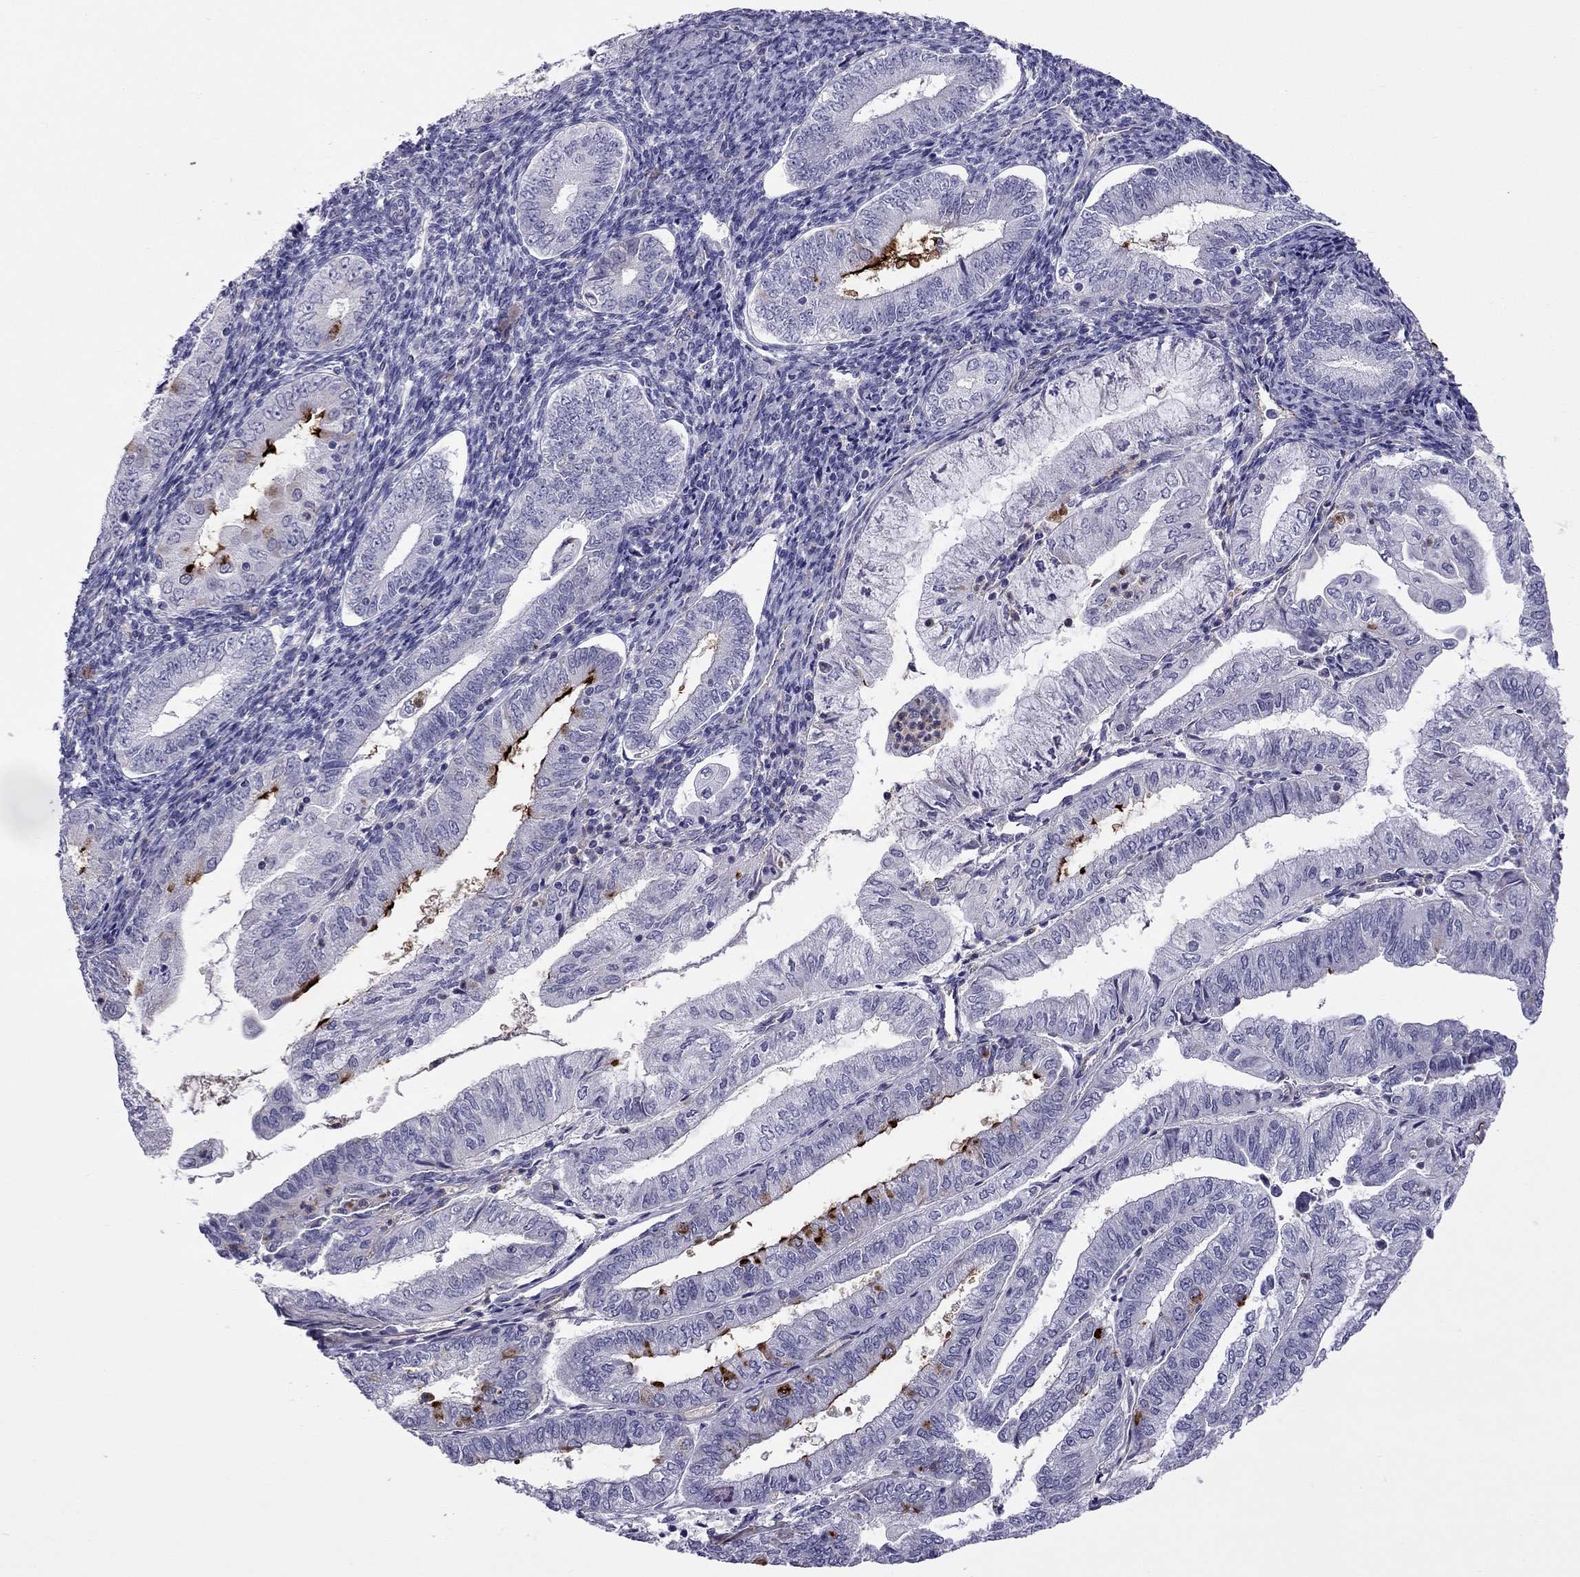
{"staining": {"intensity": "negative", "quantity": "none", "location": "none"}, "tissue": "endometrial cancer", "cell_type": "Tumor cells", "image_type": "cancer", "snomed": [{"axis": "morphology", "description": "Adenocarcinoma, NOS"}, {"axis": "topography", "description": "Endometrium"}], "caption": "Endometrial adenocarcinoma was stained to show a protein in brown. There is no significant staining in tumor cells. (DAB immunohistochemistry (IHC), high magnification).", "gene": "STOML3", "patient": {"sex": "female", "age": 55}}